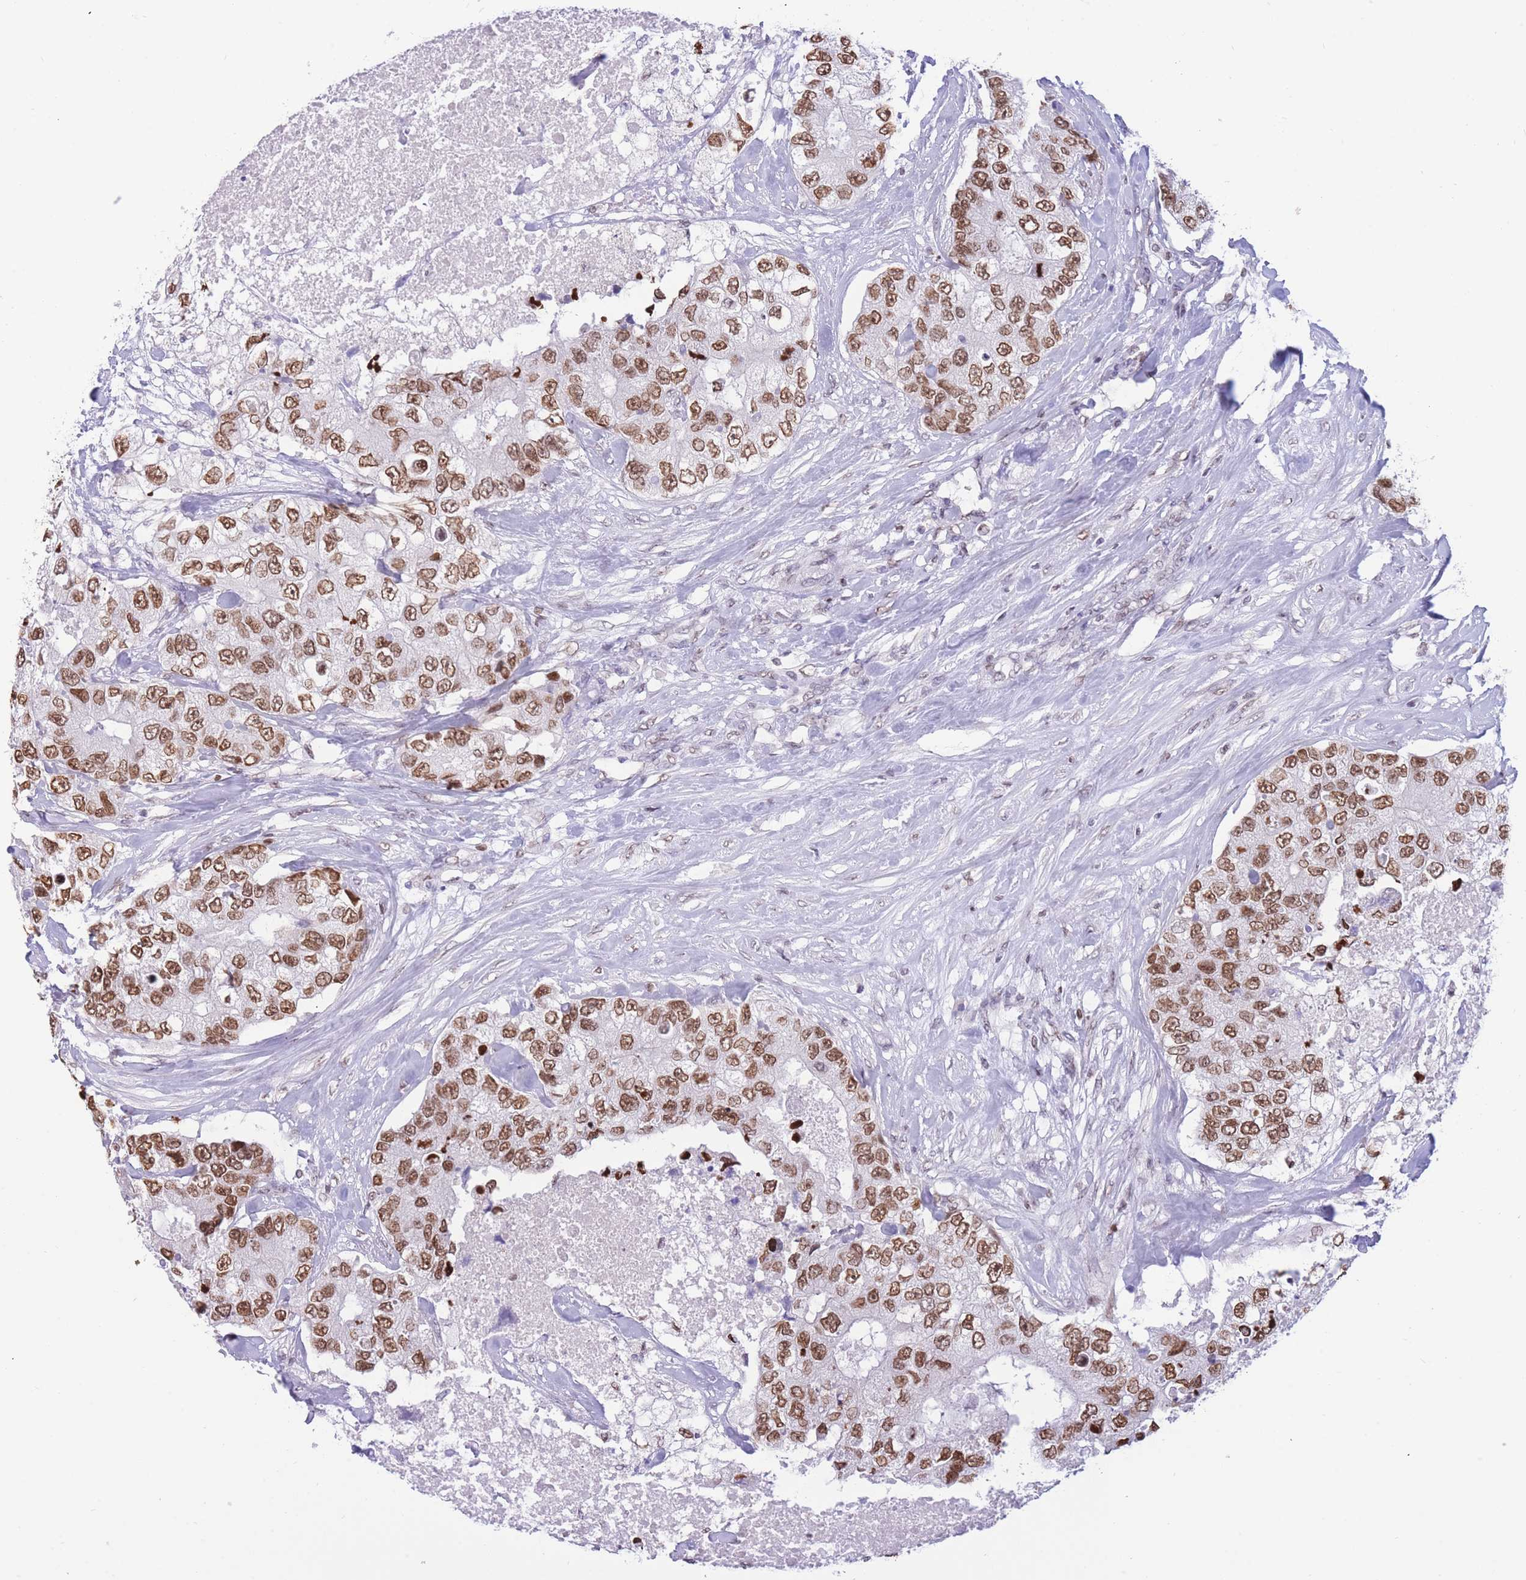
{"staining": {"intensity": "moderate", "quantity": ">75%", "location": "nuclear"}, "tissue": "breast cancer", "cell_type": "Tumor cells", "image_type": "cancer", "snomed": [{"axis": "morphology", "description": "Duct carcinoma"}, {"axis": "topography", "description": "Breast"}], "caption": "Breast cancer stained with a protein marker demonstrates moderate staining in tumor cells.", "gene": "HMGN1", "patient": {"sex": "female", "age": 62}}